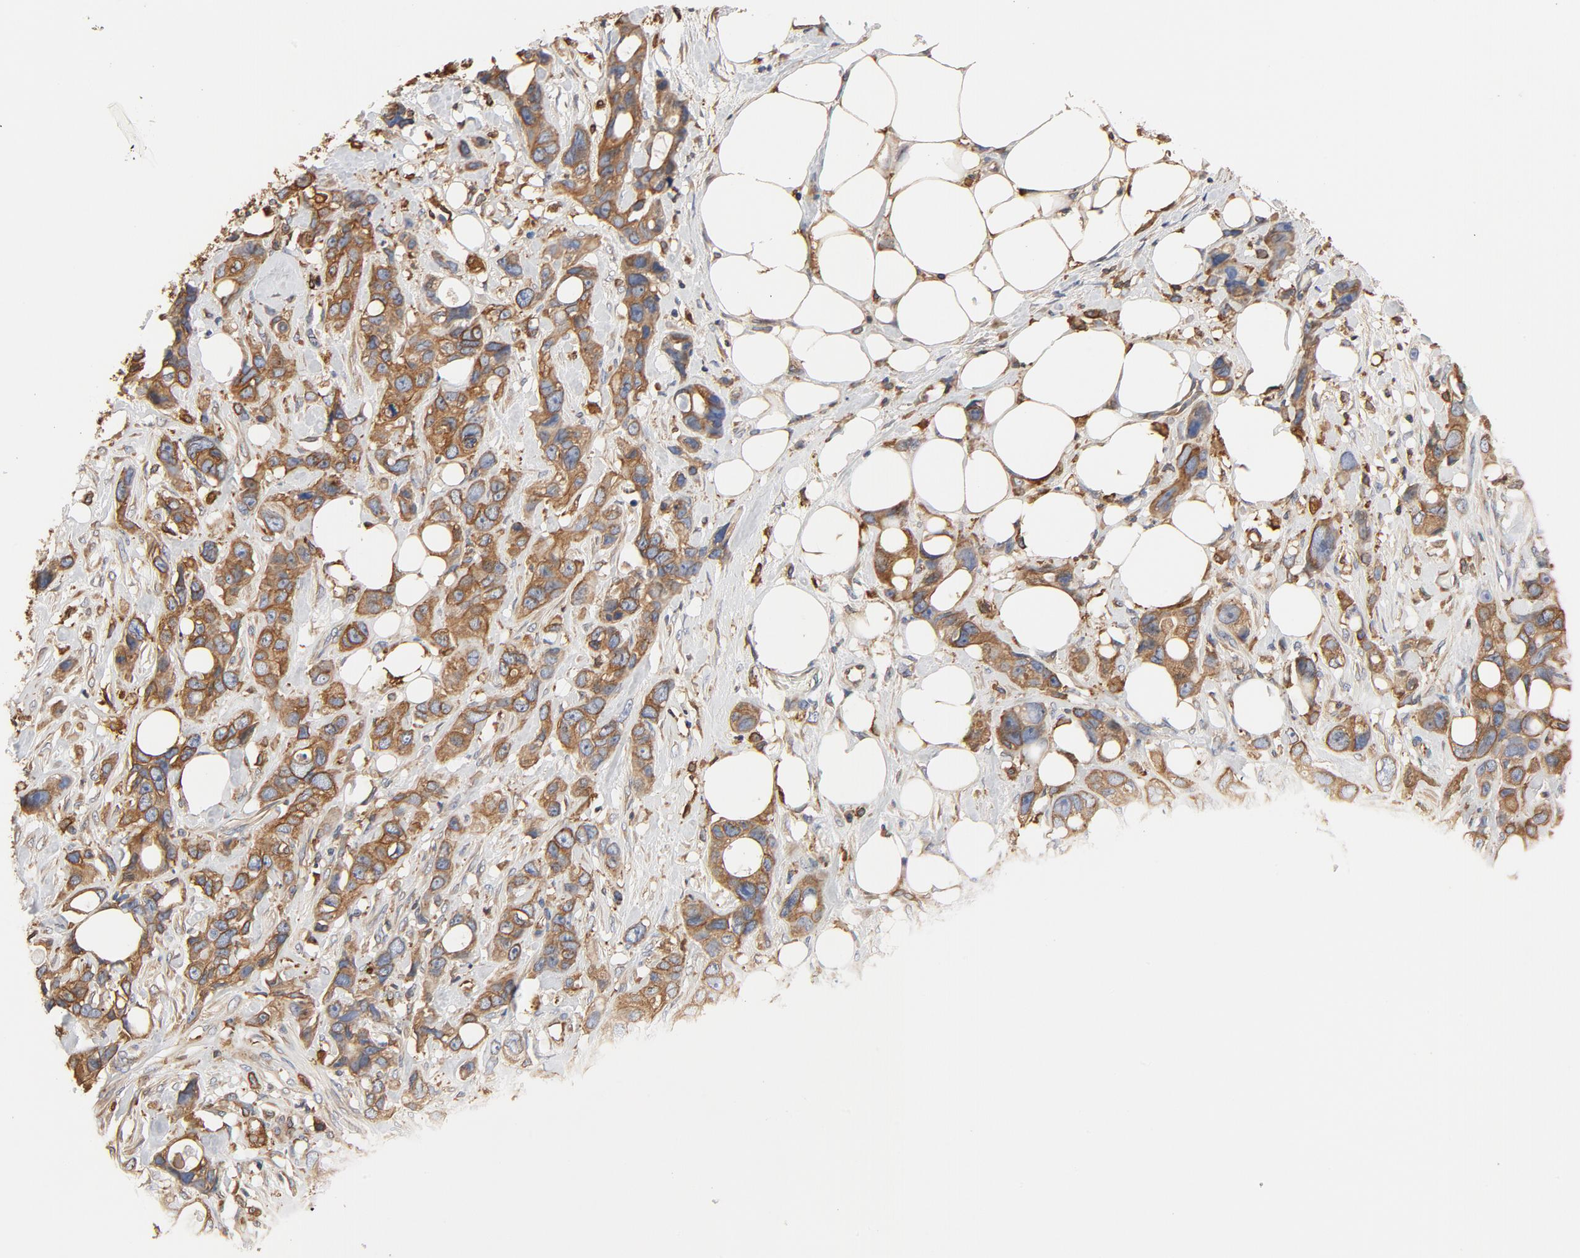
{"staining": {"intensity": "moderate", "quantity": ">75%", "location": "cytoplasmic/membranous"}, "tissue": "stomach cancer", "cell_type": "Tumor cells", "image_type": "cancer", "snomed": [{"axis": "morphology", "description": "Adenocarcinoma, NOS"}, {"axis": "topography", "description": "Stomach, upper"}], "caption": "Adenocarcinoma (stomach) stained for a protein (brown) displays moderate cytoplasmic/membranous positive positivity in about >75% of tumor cells.", "gene": "BCAP31", "patient": {"sex": "male", "age": 47}}